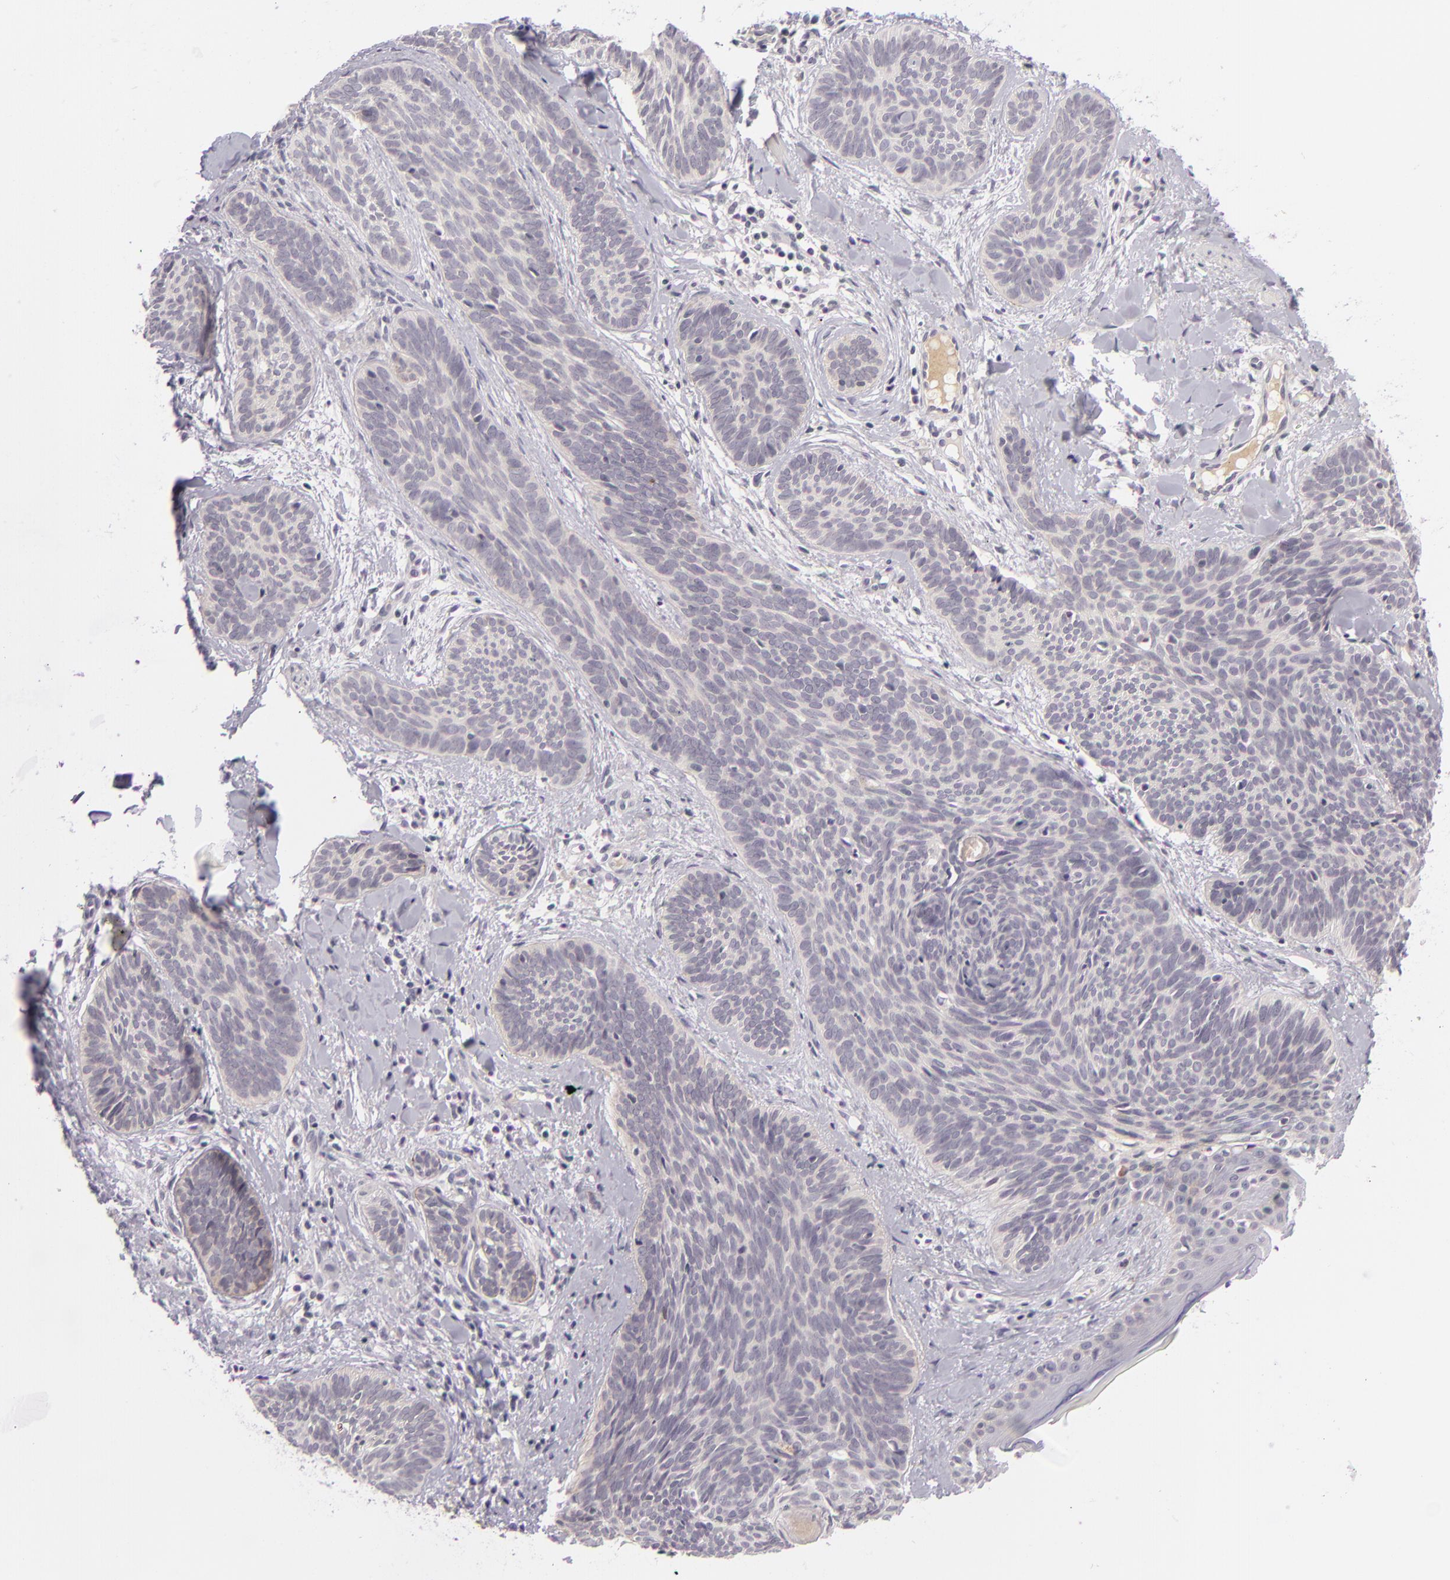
{"staining": {"intensity": "negative", "quantity": "none", "location": "none"}, "tissue": "skin cancer", "cell_type": "Tumor cells", "image_type": "cancer", "snomed": [{"axis": "morphology", "description": "Basal cell carcinoma"}, {"axis": "topography", "description": "Skin"}], "caption": "High magnification brightfield microscopy of skin cancer (basal cell carcinoma) stained with DAB (brown) and counterstained with hematoxylin (blue): tumor cells show no significant staining.", "gene": "DAG1", "patient": {"sex": "female", "age": 81}}